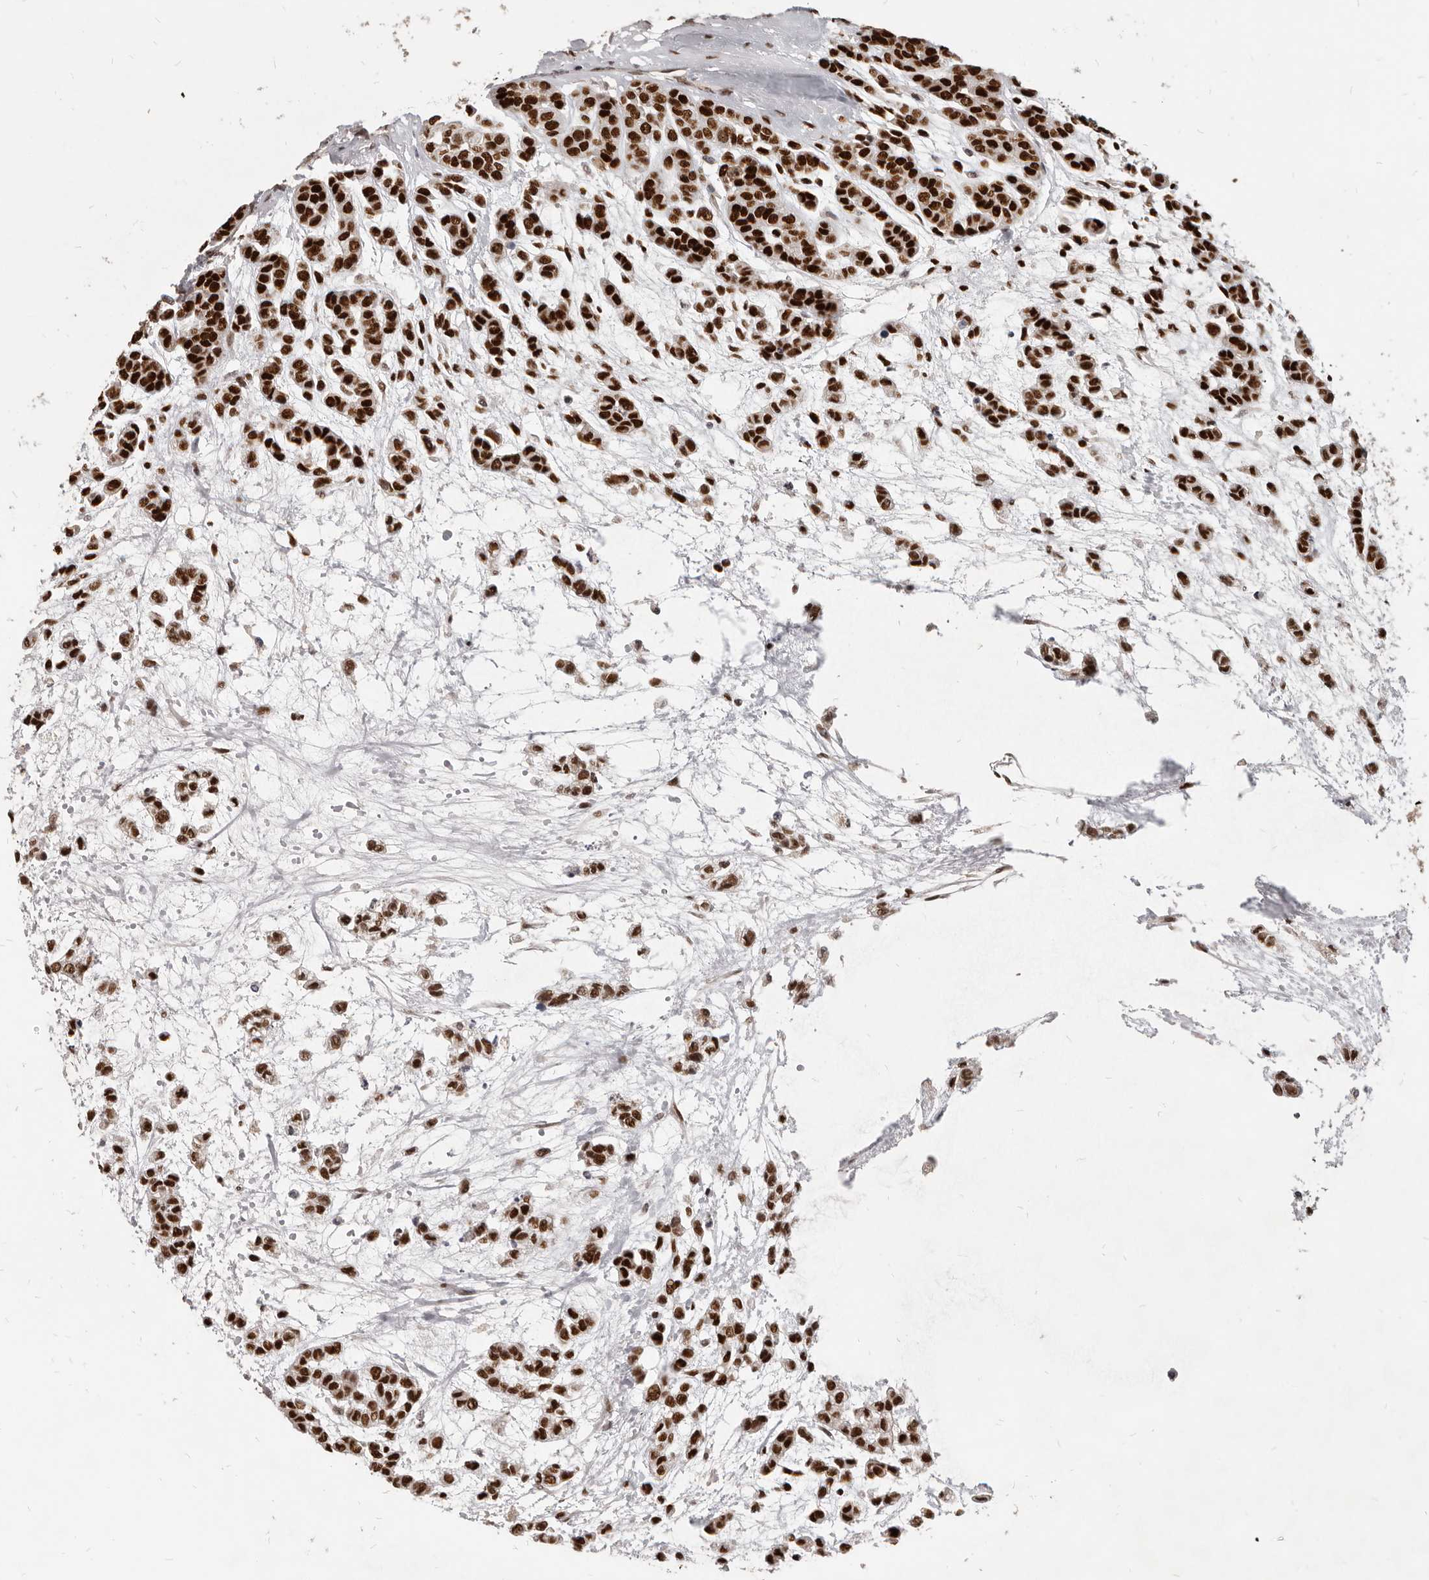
{"staining": {"intensity": "strong", "quantity": ">75%", "location": "nuclear"}, "tissue": "head and neck cancer", "cell_type": "Tumor cells", "image_type": "cancer", "snomed": [{"axis": "morphology", "description": "Adenocarcinoma, NOS"}, {"axis": "morphology", "description": "Adenoma, NOS"}, {"axis": "topography", "description": "Head-Neck"}], "caption": "Brown immunohistochemical staining in human head and neck cancer reveals strong nuclear positivity in about >75% of tumor cells.", "gene": "ATF5", "patient": {"sex": "female", "age": 55}}